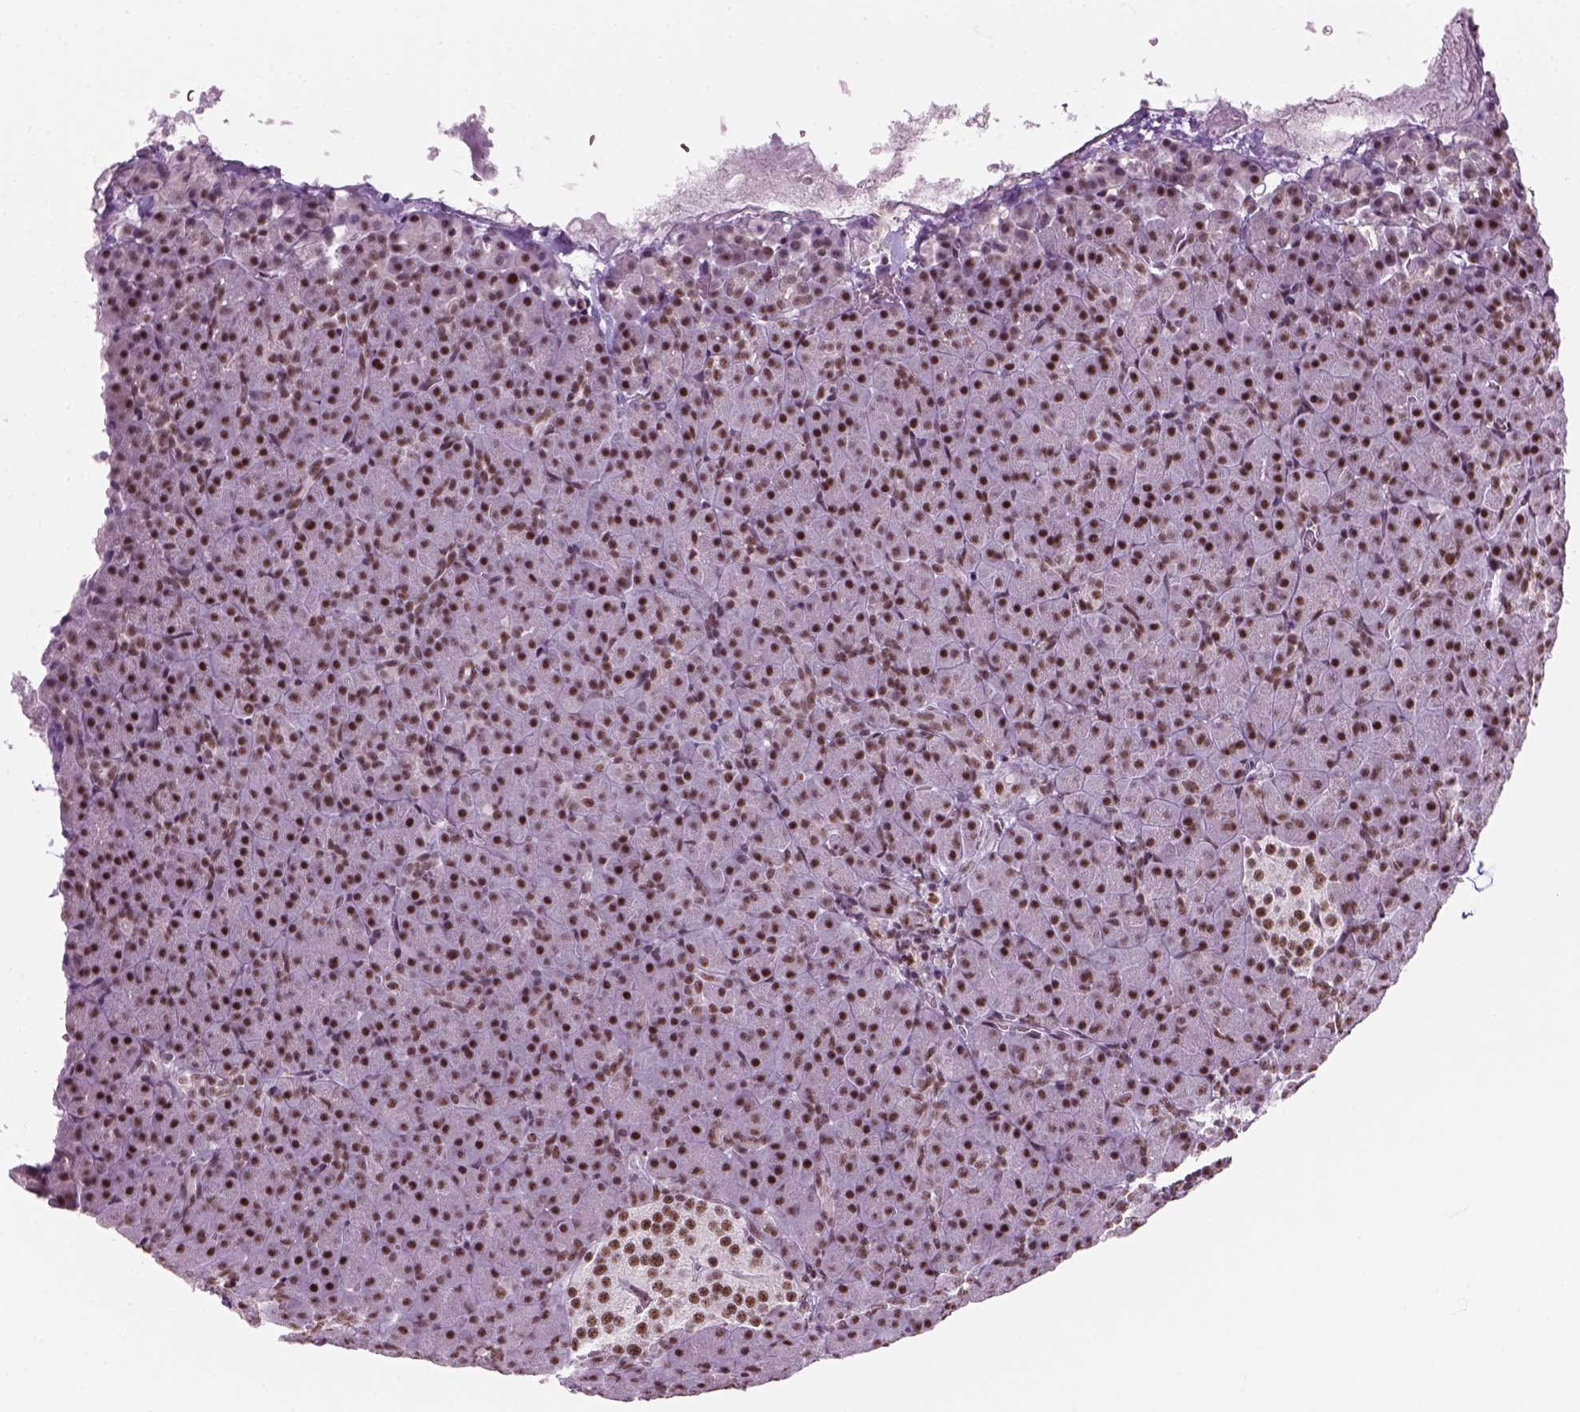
{"staining": {"intensity": "strong", "quantity": ">75%", "location": "nuclear"}, "tissue": "pancreas", "cell_type": "Exocrine glandular cells", "image_type": "normal", "snomed": [{"axis": "morphology", "description": "Normal tissue, NOS"}, {"axis": "topography", "description": "Pancreas"}], "caption": "Approximately >75% of exocrine glandular cells in benign human pancreas show strong nuclear protein positivity as visualized by brown immunohistochemical staining.", "gene": "GTF2F1", "patient": {"sex": "female", "age": 74}}